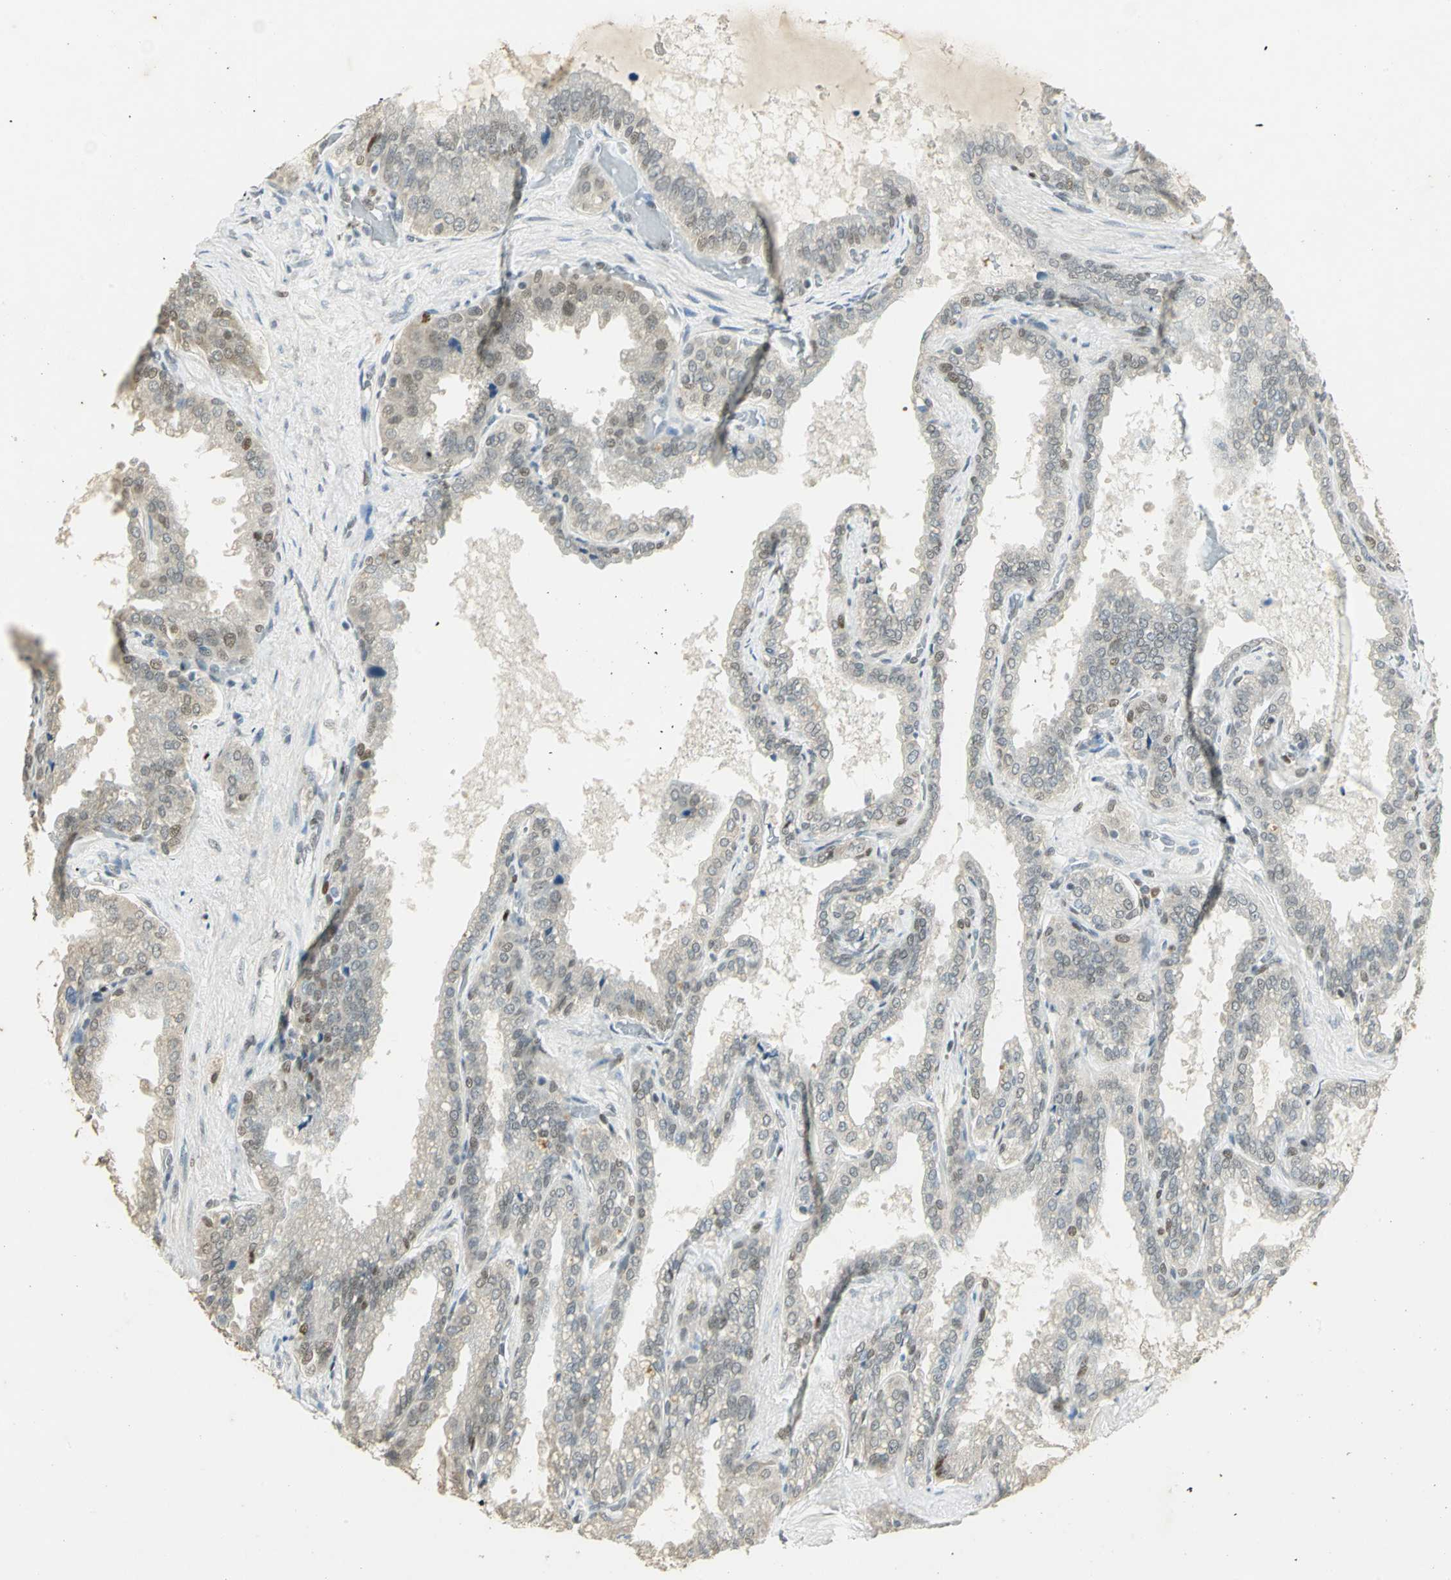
{"staining": {"intensity": "weak", "quantity": "<25%", "location": "nuclear"}, "tissue": "seminal vesicle", "cell_type": "Glandular cells", "image_type": "normal", "snomed": [{"axis": "morphology", "description": "Normal tissue, NOS"}, {"axis": "topography", "description": "Seminal veicle"}], "caption": "Immunohistochemistry (IHC) photomicrograph of unremarkable human seminal vesicle stained for a protein (brown), which exhibits no positivity in glandular cells.", "gene": "AK6", "patient": {"sex": "male", "age": 46}}